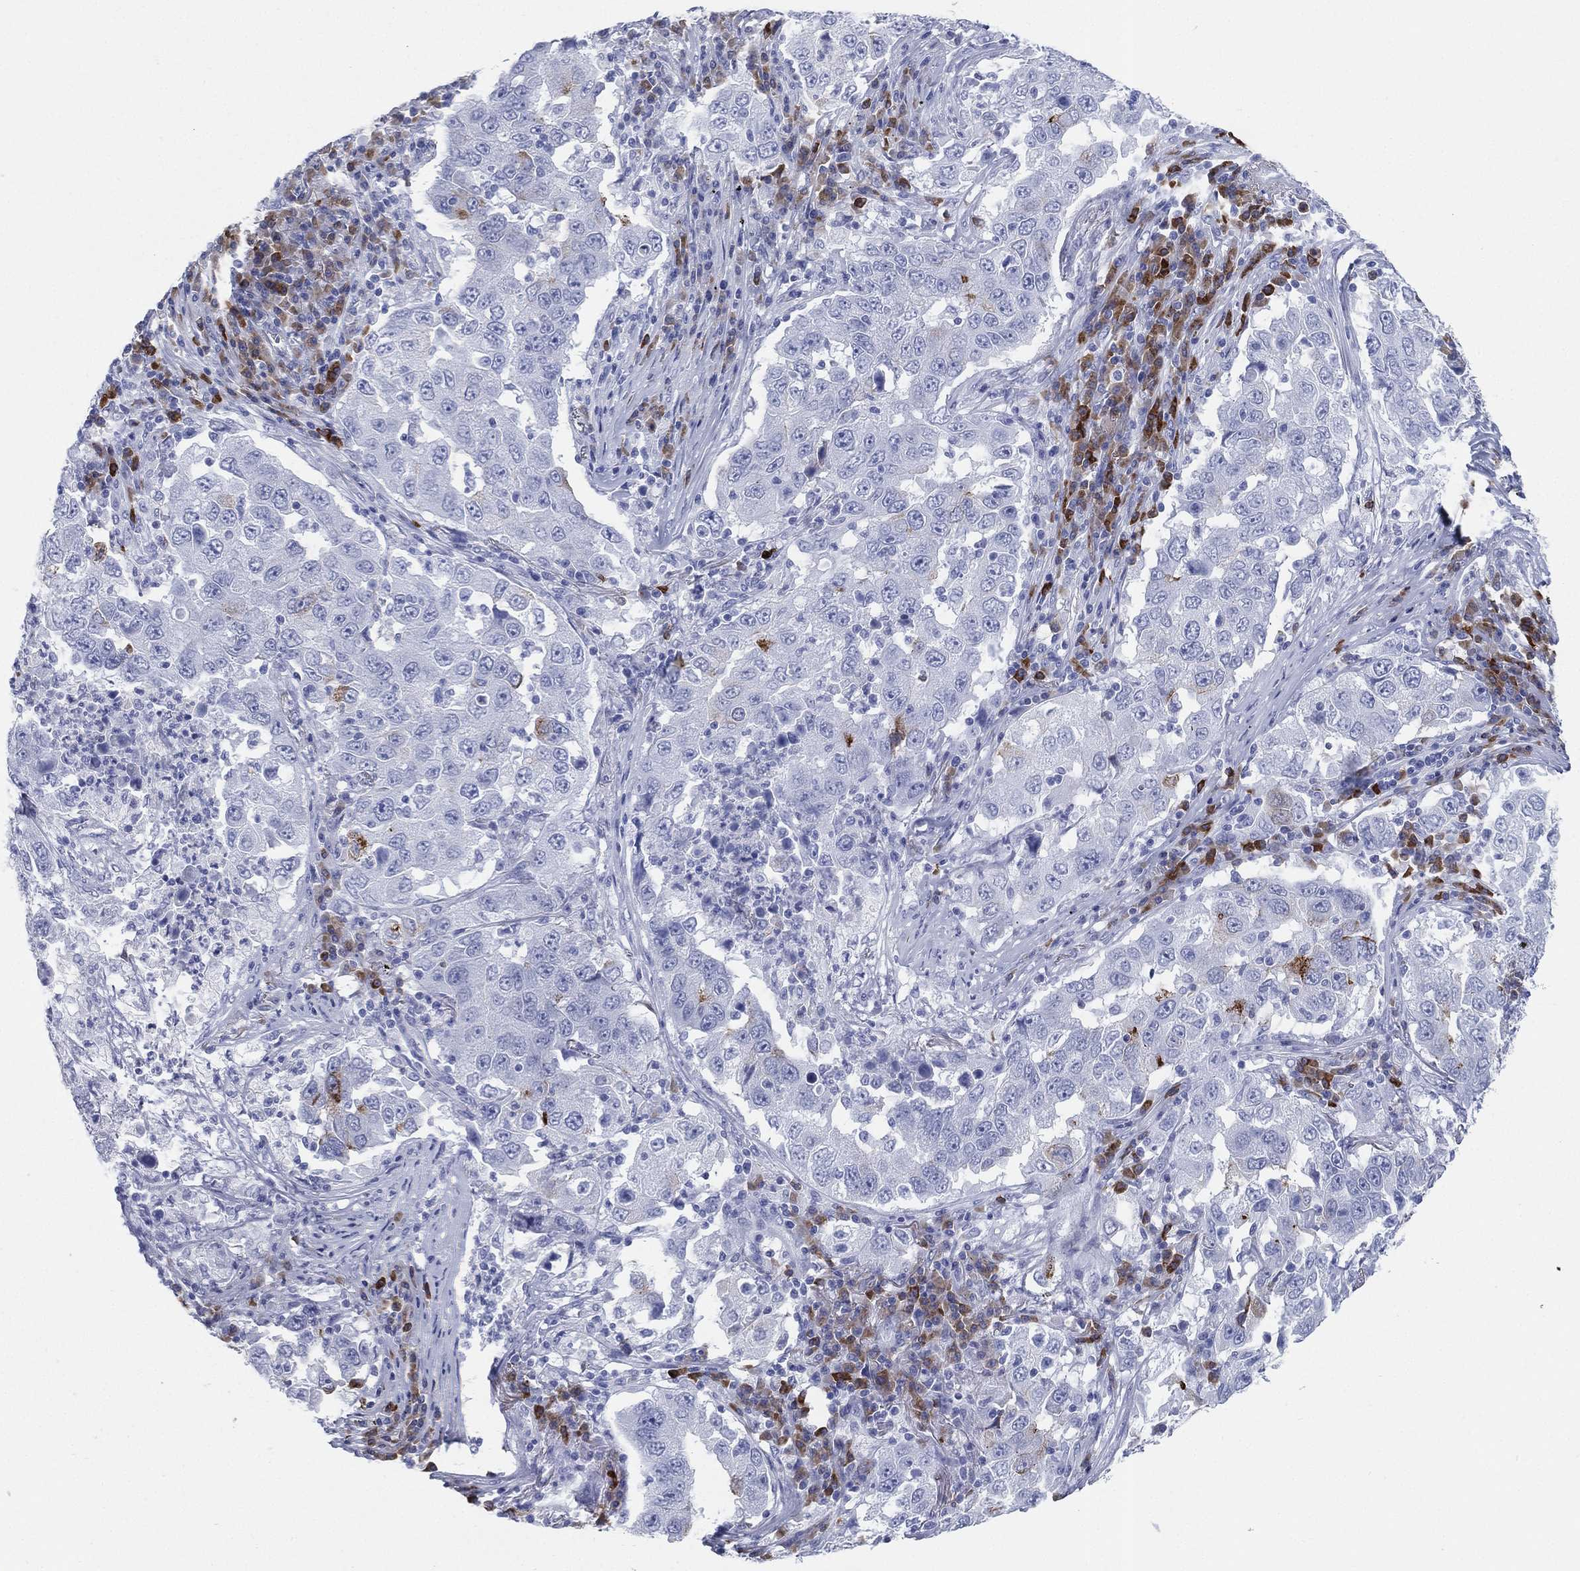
{"staining": {"intensity": "negative", "quantity": "none", "location": "none"}, "tissue": "lung cancer", "cell_type": "Tumor cells", "image_type": "cancer", "snomed": [{"axis": "morphology", "description": "Adenocarcinoma, NOS"}, {"axis": "topography", "description": "Lung"}], "caption": "DAB immunohistochemical staining of lung cancer exhibits no significant staining in tumor cells.", "gene": "CD79A", "patient": {"sex": "male", "age": 73}}